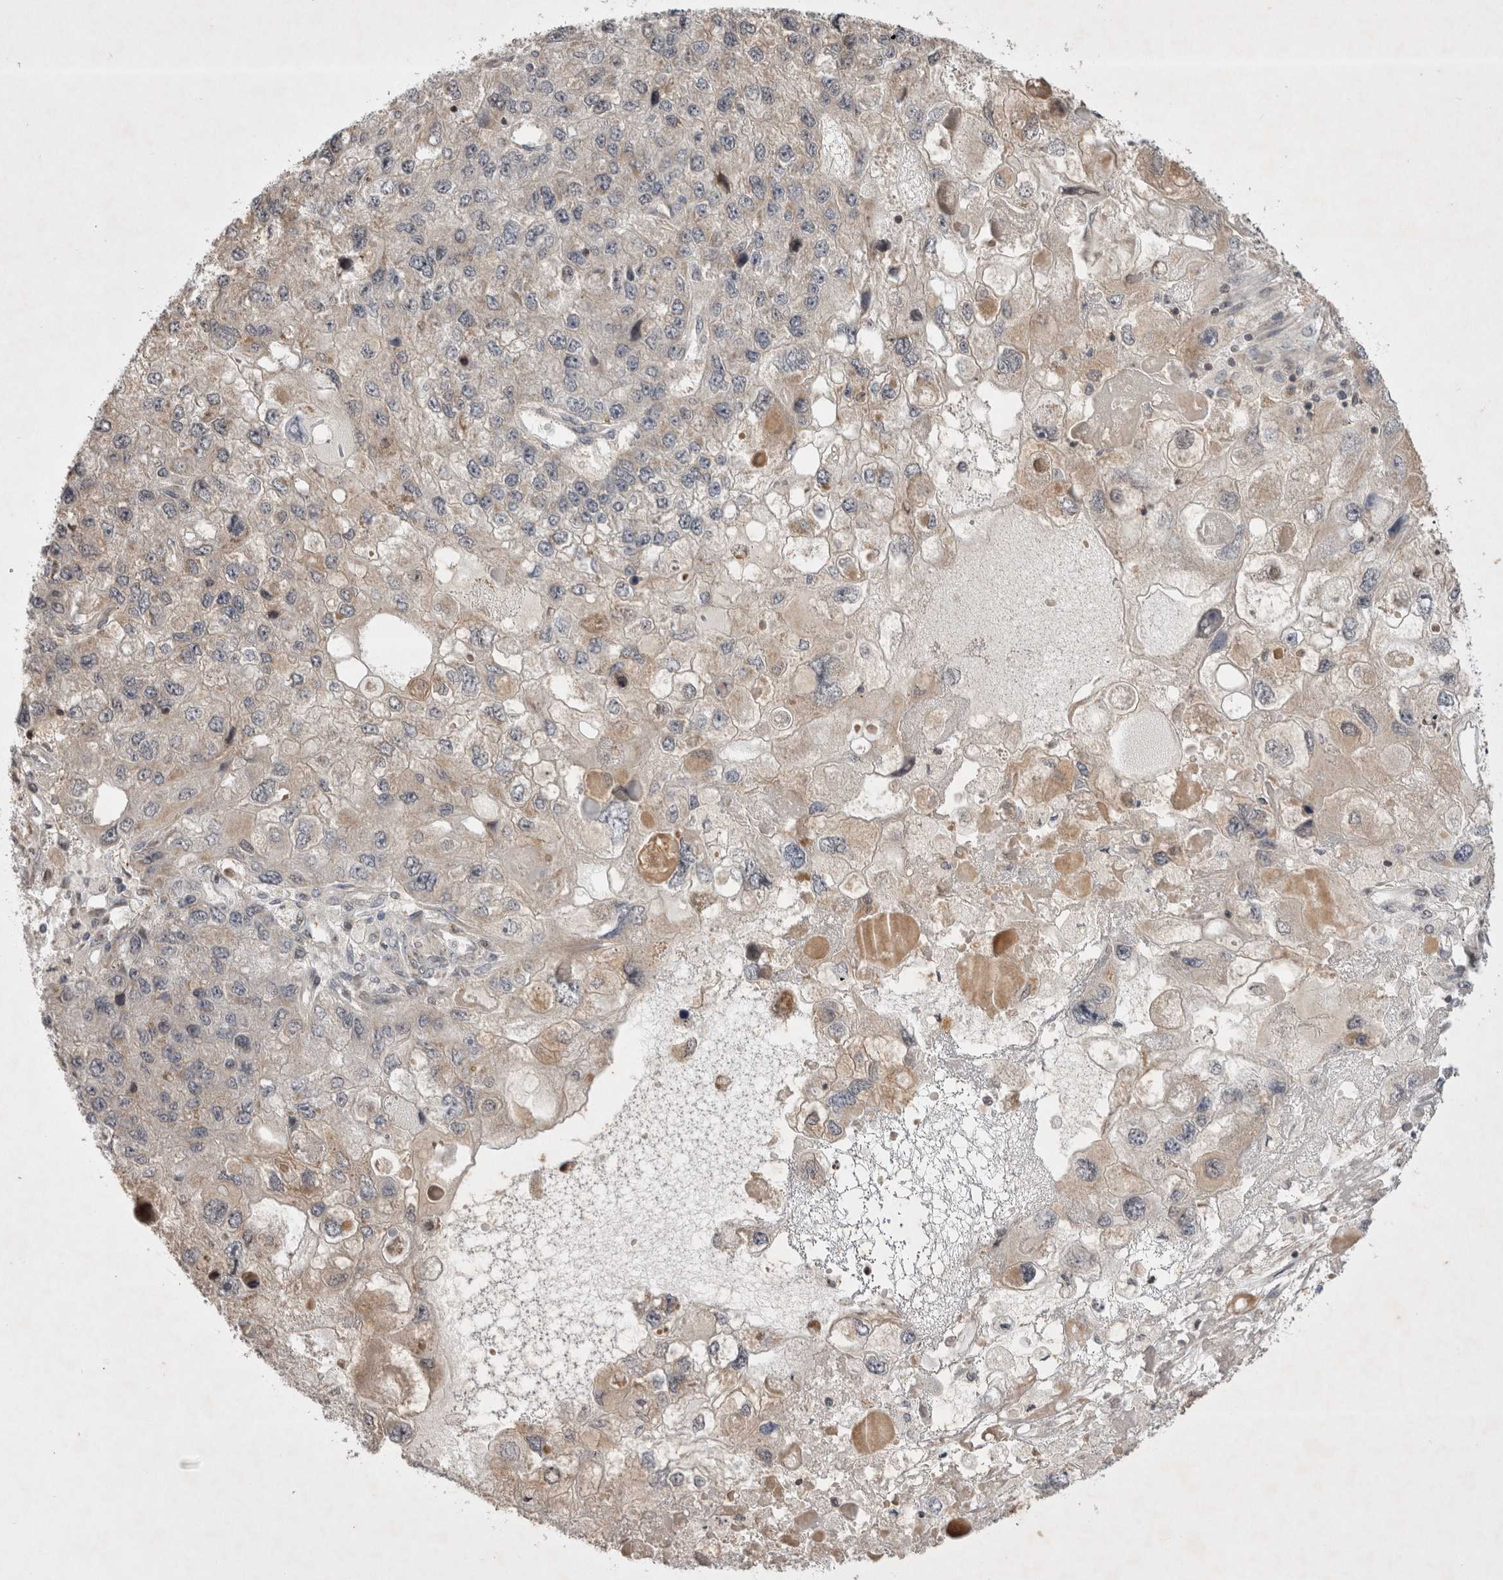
{"staining": {"intensity": "negative", "quantity": "none", "location": "none"}, "tissue": "endometrial cancer", "cell_type": "Tumor cells", "image_type": "cancer", "snomed": [{"axis": "morphology", "description": "Adenocarcinoma, NOS"}, {"axis": "topography", "description": "Endometrium"}], "caption": "This is an IHC micrograph of adenocarcinoma (endometrial). There is no expression in tumor cells.", "gene": "EIF2AK1", "patient": {"sex": "female", "age": 49}}